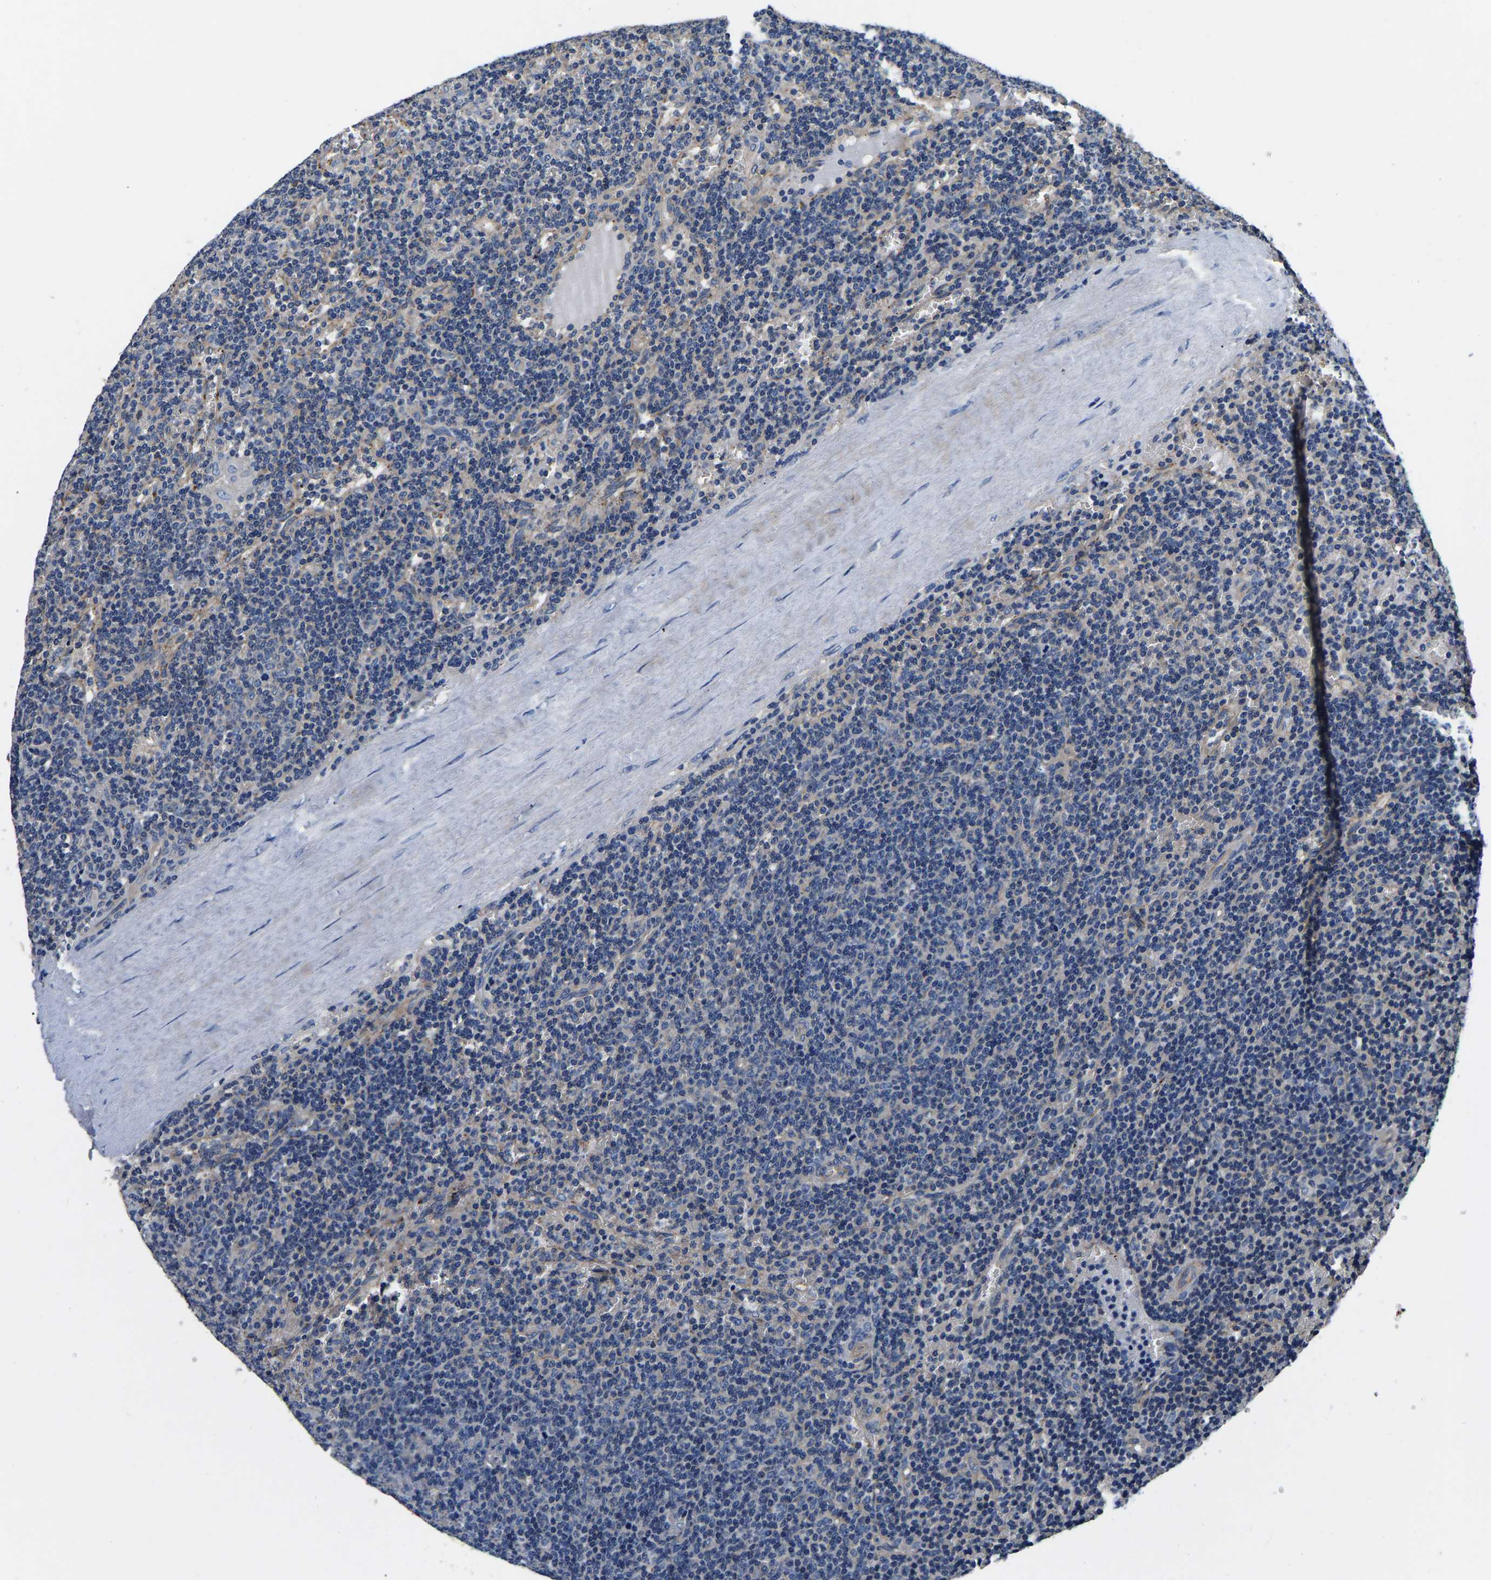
{"staining": {"intensity": "negative", "quantity": "none", "location": "none"}, "tissue": "lymphoma", "cell_type": "Tumor cells", "image_type": "cancer", "snomed": [{"axis": "morphology", "description": "Malignant lymphoma, non-Hodgkin's type, Low grade"}, {"axis": "topography", "description": "Spleen"}], "caption": "High power microscopy micrograph of an immunohistochemistry (IHC) image of lymphoma, revealing no significant staining in tumor cells.", "gene": "SH3GLB1", "patient": {"sex": "female", "age": 50}}